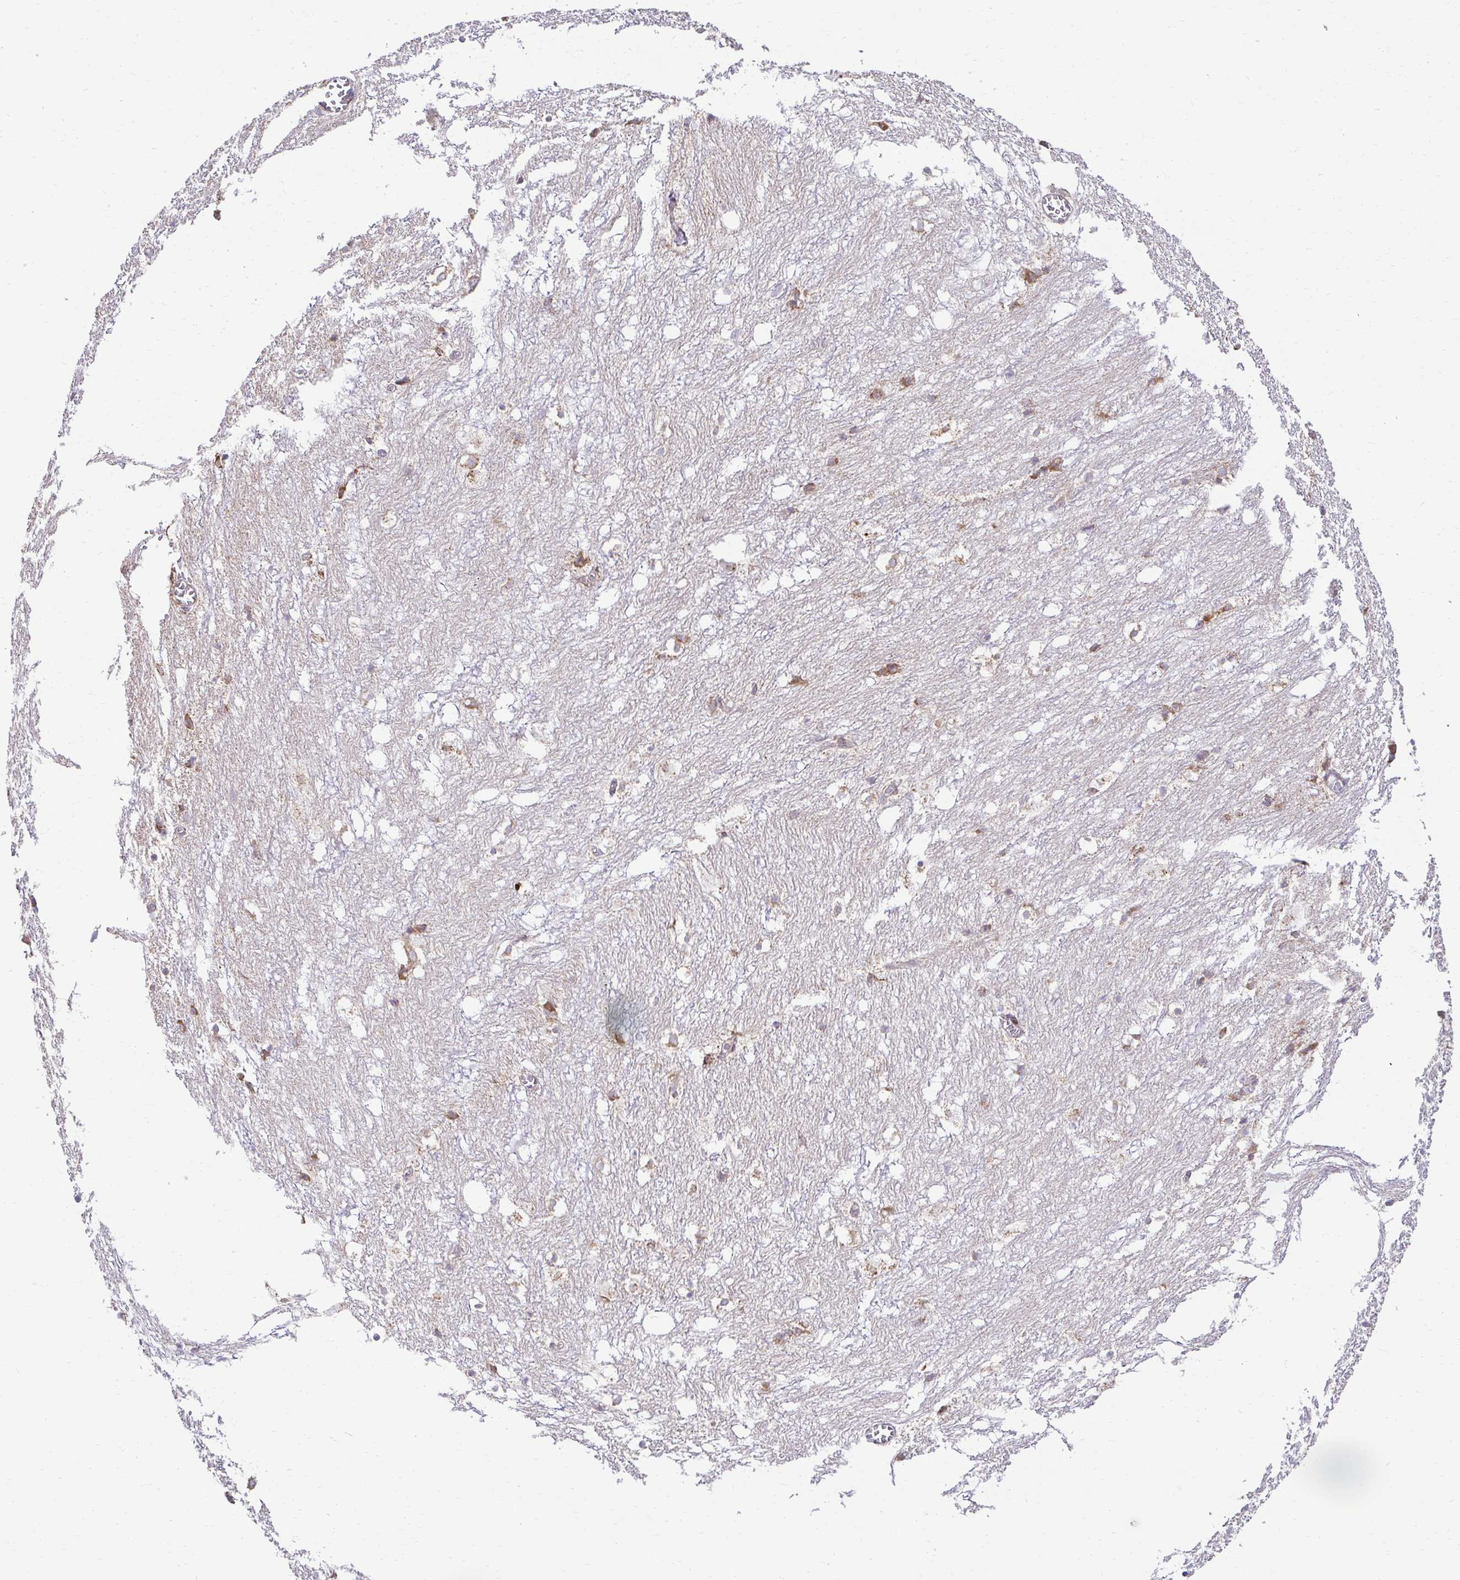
{"staining": {"intensity": "moderate", "quantity": ">75%", "location": "cytoplasmic/membranous"}, "tissue": "hippocampus", "cell_type": "Glial cells", "image_type": "normal", "snomed": [{"axis": "morphology", "description": "Normal tissue, NOS"}, {"axis": "topography", "description": "Hippocampus"}], "caption": "This image reveals normal hippocampus stained with immunohistochemistry to label a protein in brown. The cytoplasmic/membranous of glial cells show moderate positivity for the protein. Nuclei are counter-stained blue.", "gene": "HPS1", "patient": {"sex": "female", "age": 52}}